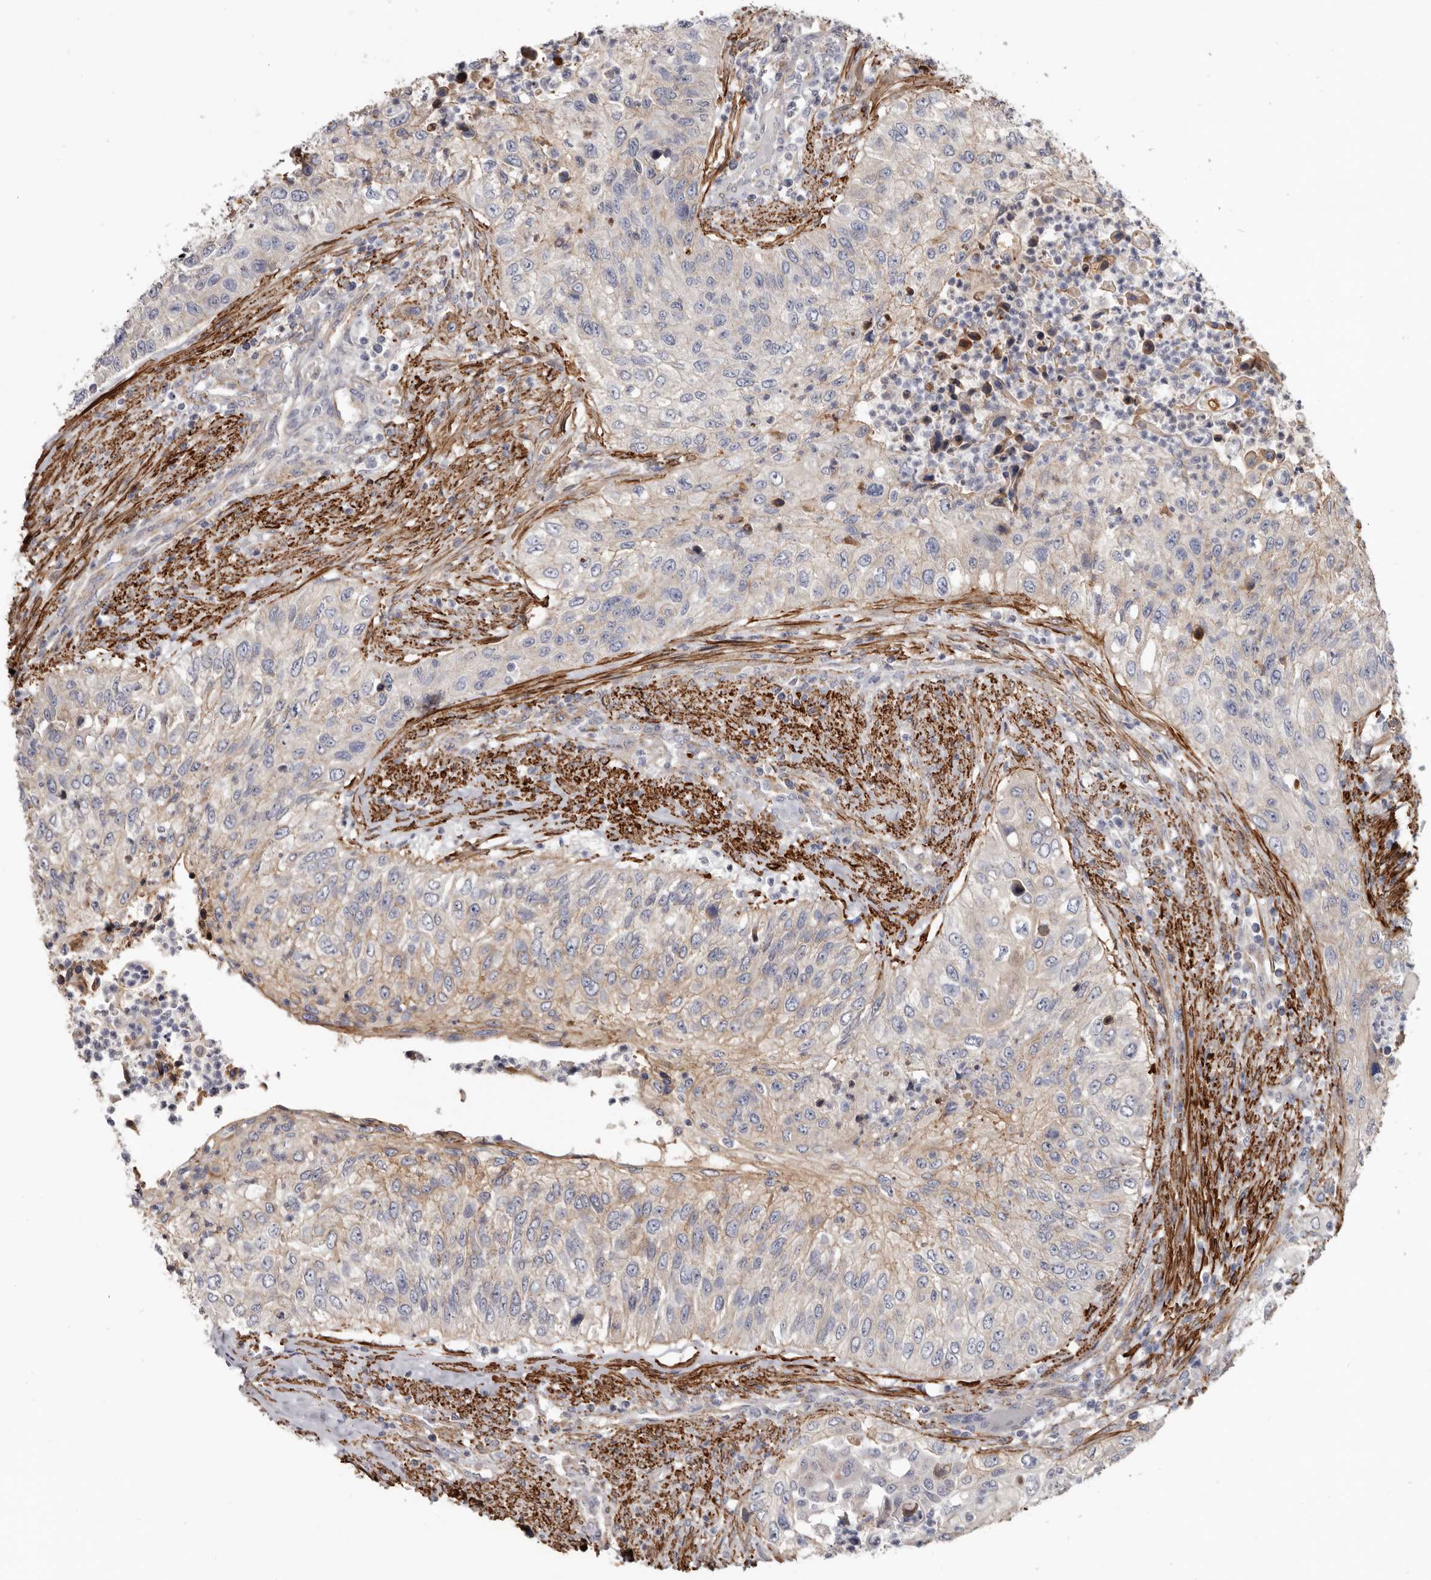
{"staining": {"intensity": "weak", "quantity": "25%-75%", "location": "cytoplasmic/membranous"}, "tissue": "urothelial cancer", "cell_type": "Tumor cells", "image_type": "cancer", "snomed": [{"axis": "morphology", "description": "Urothelial carcinoma, High grade"}, {"axis": "topography", "description": "Urinary bladder"}], "caption": "High-magnification brightfield microscopy of urothelial cancer stained with DAB (brown) and counterstained with hematoxylin (blue). tumor cells exhibit weak cytoplasmic/membranous staining is appreciated in approximately25%-75% of cells.", "gene": "CGN", "patient": {"sex": "female", "age": 60}}